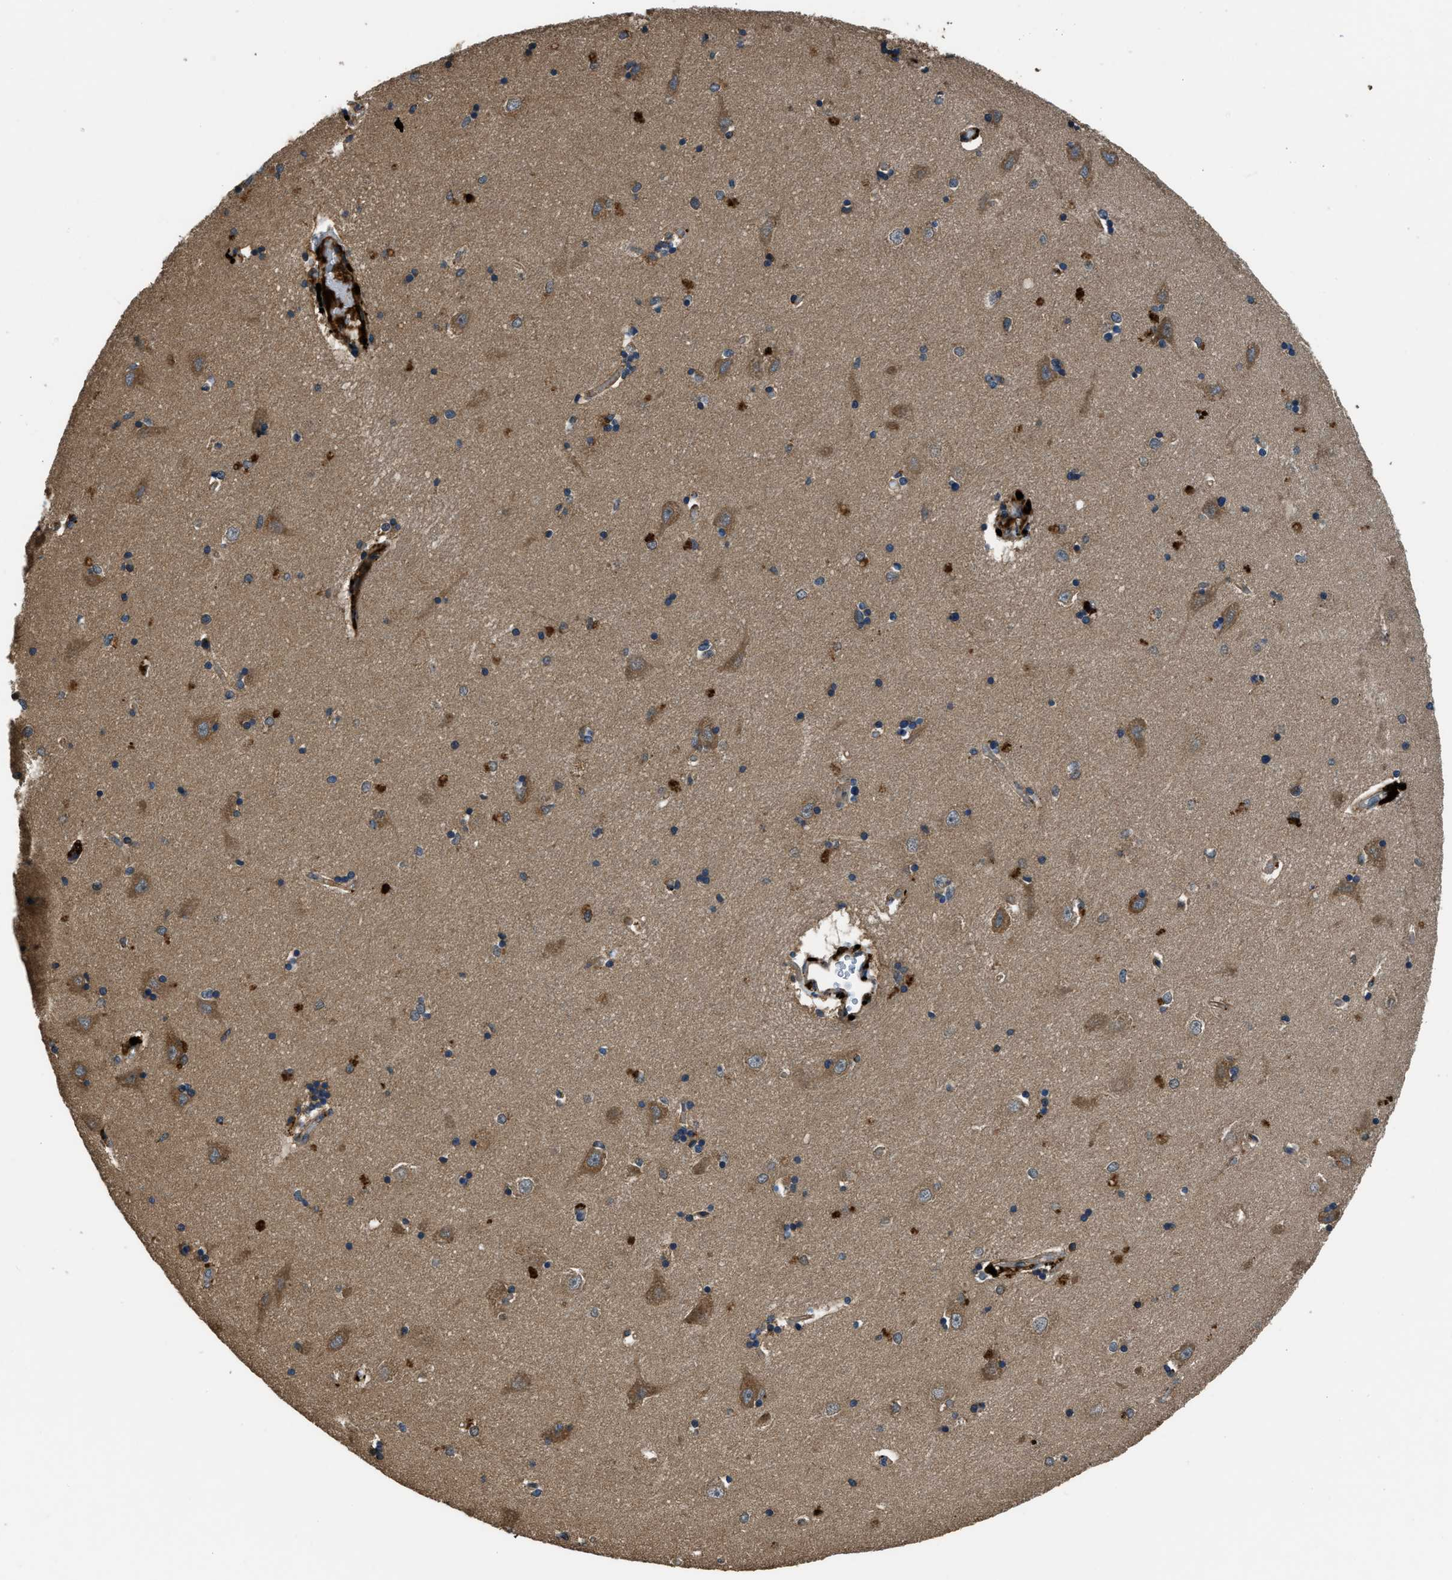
{"staining": {"intensity": "strong", "quantity": "<25%", "location": "cytoplasmic/membranous"}, "tissue": "hippocampus", "cell_type": "Glial cells", "image_type": "normal", "snomed": [{"axis": "morphology", "description": "Normal tissue, NOS"}, {"axis": "topography", "description": "Hippocampus"}], "caption": "Hippocampus stained for a protein (brown) displays strong cytoplasmic/membranous positive positivity in about <25% of glial cells.", "gene": "GGH", "patient": {"sex": "male", "age": 45}}